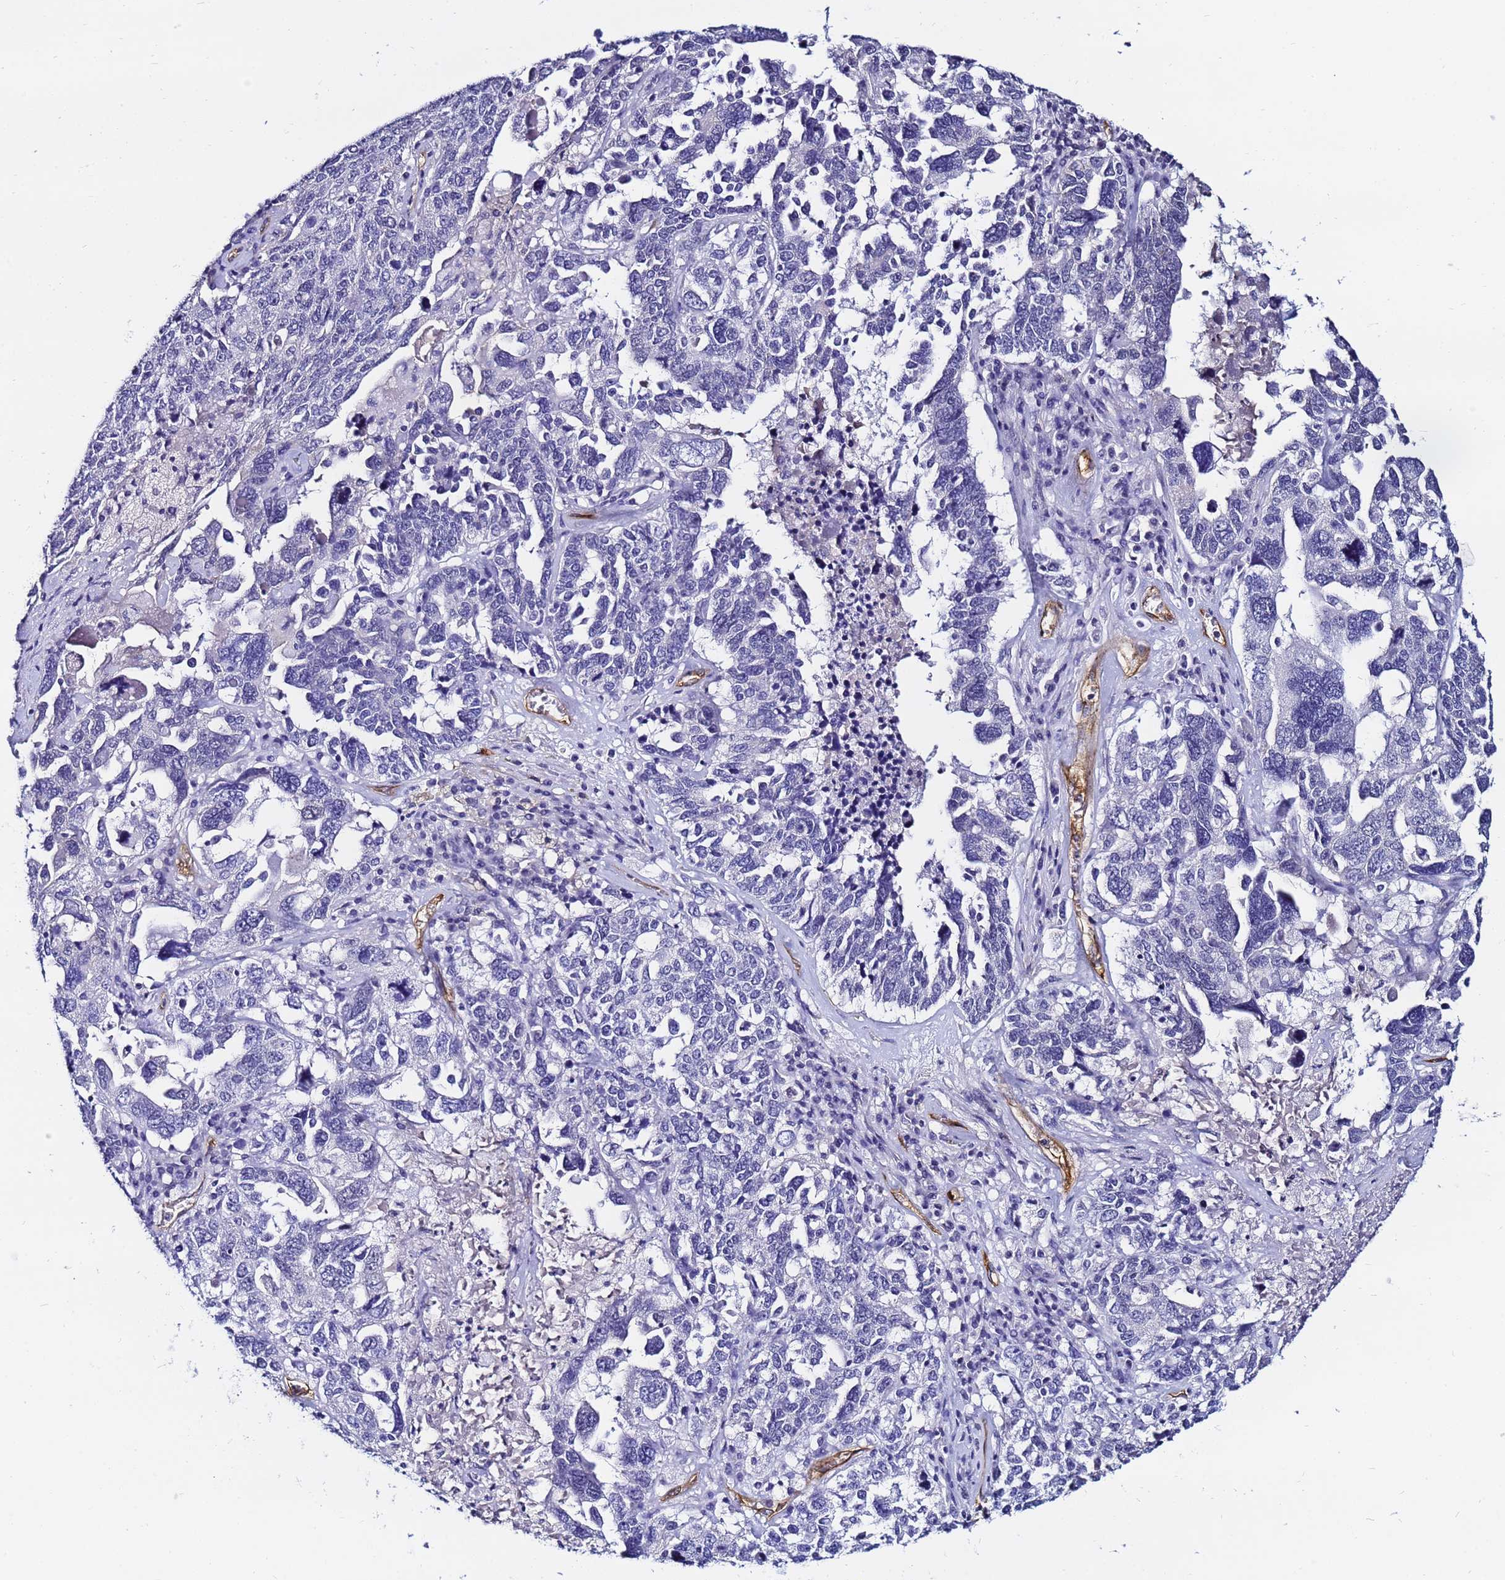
{"staining": {"intensity": "negative", "quantity": "none", "location": "none"}, "tissue": "ovarian cancer", "cell_type": "Tumor cells", "image_type": "cancer", "snomed": [{"axis": "morphology", "description": "Carcinoma, endometroid"}, {"axis": "topography", "description": "Ovary"}], "caption": "There is no significant positivity in tumor cells of ovarian endometroid carcinoma. (Immunohistochemistry (ihc), brightfield microscopy, high magnification).", "gene": "DEFB104A", "patient": {"sex": "female", "age": 62}}